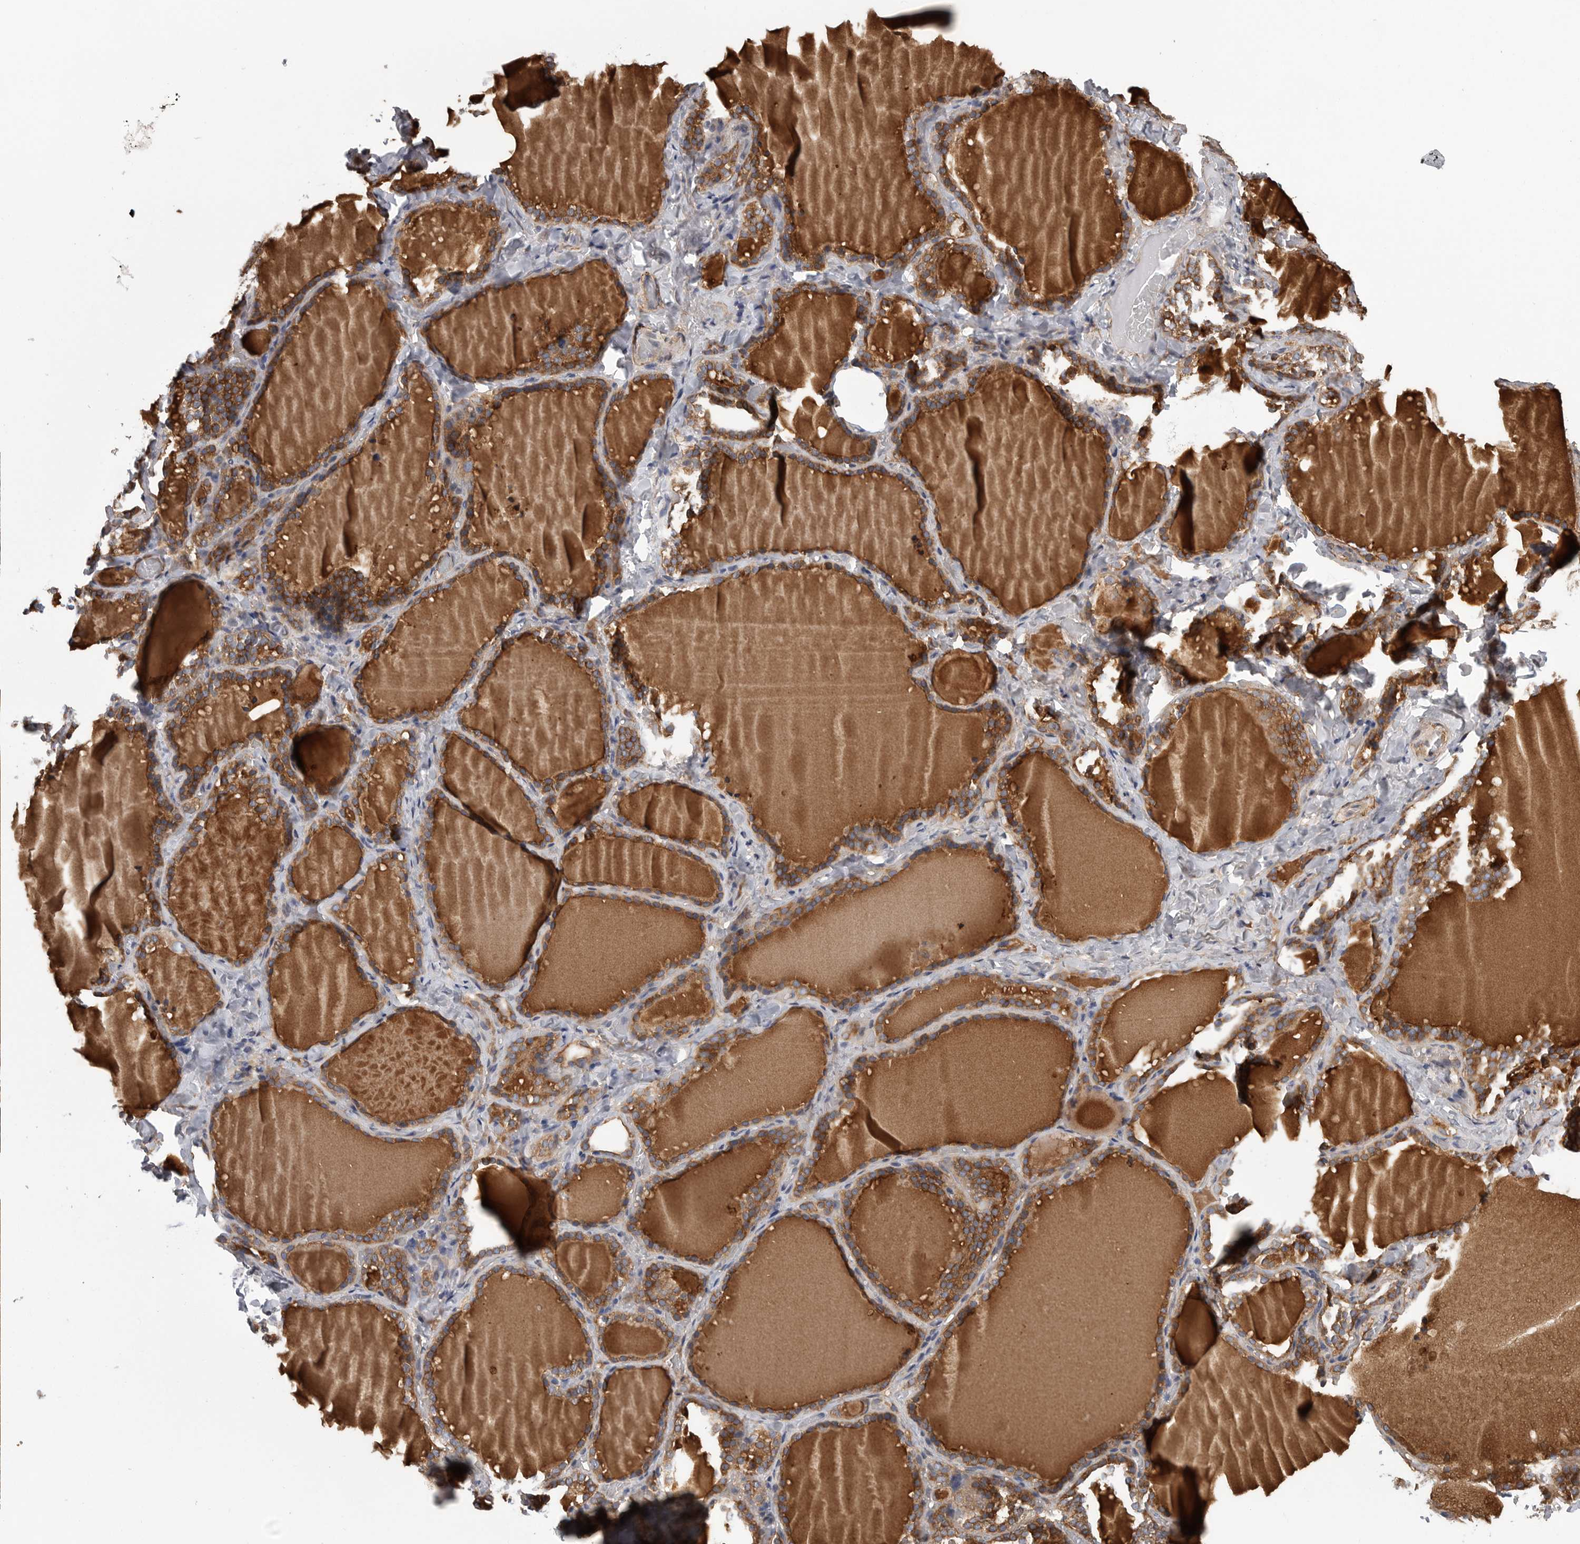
{"staining": {"intensity": "moderate", "quantity": ">75%", "location": "cytoplasmic/membranous"}, "tissue": "thyroid gland", "cell_type": "Glandular cells", "image_type": "normal", "snomed": [{"axis": "morphology", "description": "Normal tissue, NOS"}, {"axis": "topography", "description": "Thyroid gland"}], "caption": "Immunohistochemical staining of normal human thyroid gland displays moderate cytoplasmic/membranous protein expression in about >75% of glandular cells.", "gene": "OXR1", "patient": {"sex": "female", "age": 22}}